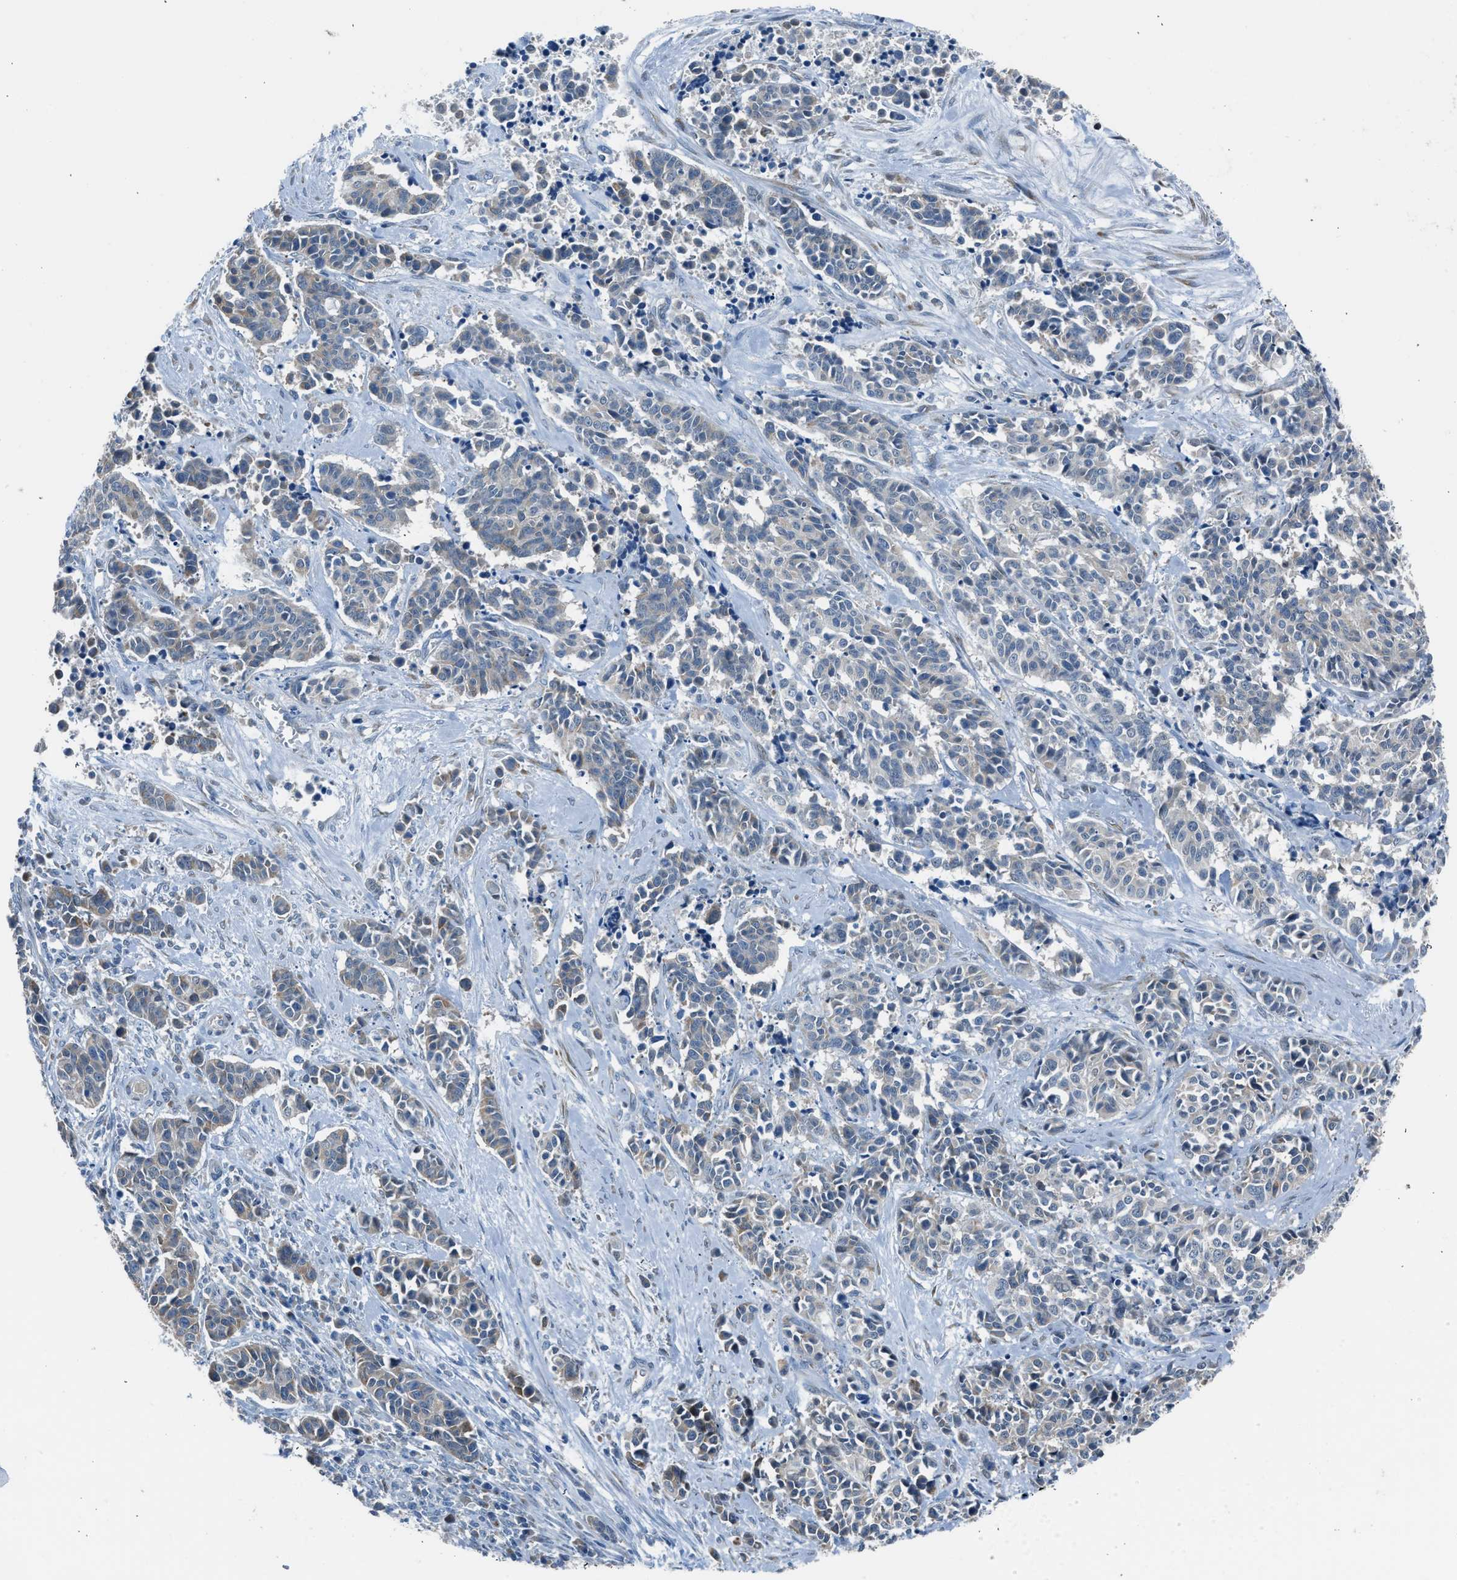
{"staining": {"intensity": "weak", "quantity": "<25%", "location": "cytoplasmic/membranous"}, "tissue": "cervical cancer", "cell_type": "Tumor cells", "image_type": "cancer", "snomed": [{"axis": "morphology", "description": "Squamous cell carcinoma, NOS"}, {"axis": "topography", "description": "Cervix"}], "caption": "A histopathology image of cervical cancer stained for a protein exhibits no brown staining in tumor cells.", "gene": "RNF41", "patient": {"sex": "female", "age": 35}}